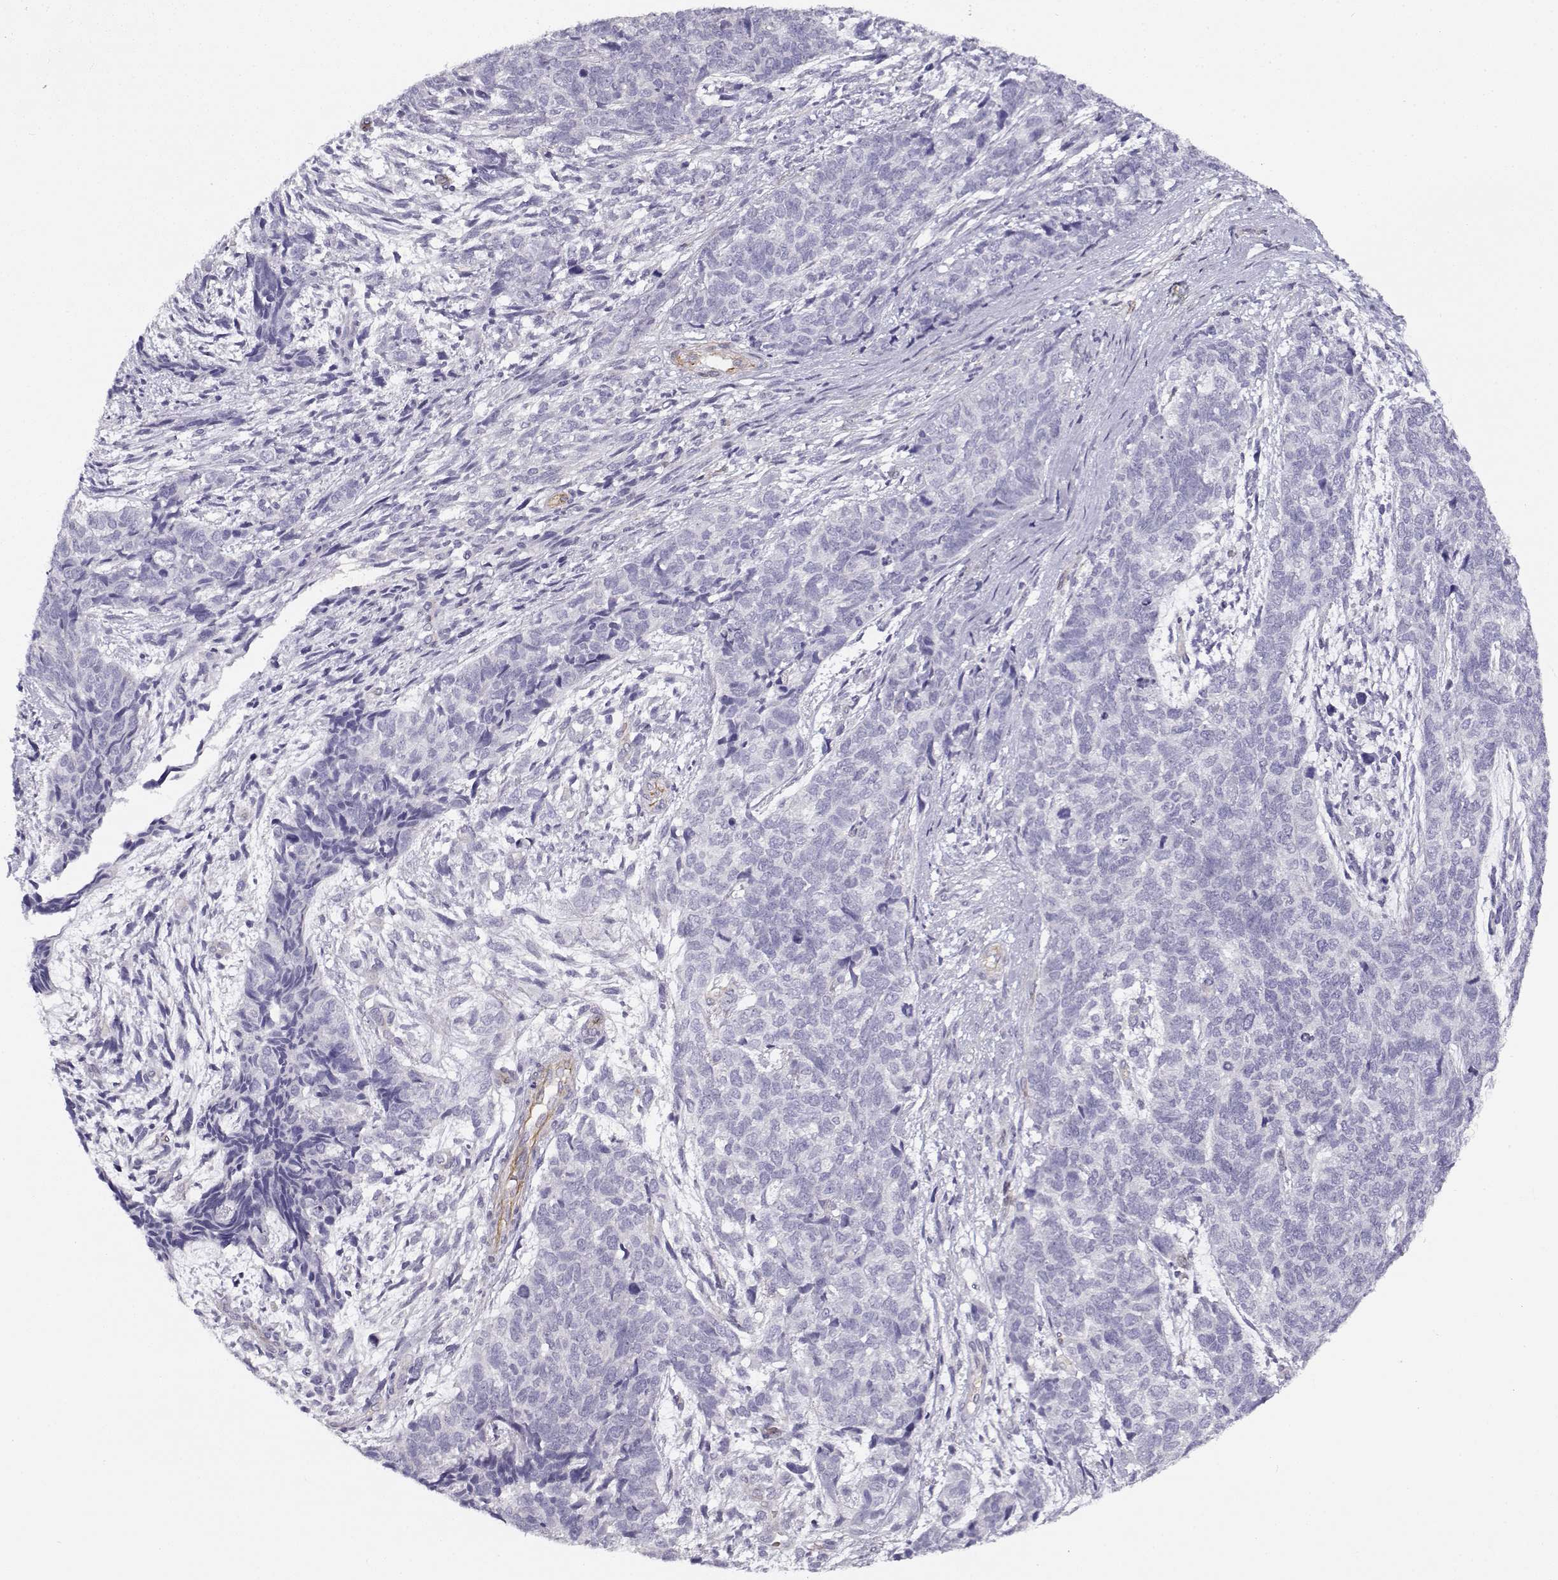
{"staining": {"intensity": "negative", "quantity": "none", "location": "none"}, "tissue": "cervical cancer", "cell_type": "Tumor cells", "image_type": "cancer", "snomed": [{"axis": "morphology", "description": "Squamous cell carcinoma, NOS"}, {"axis": "topography", "description": "Cervix"}], "caption": "This is an immunohistochemistry (IHC) histopathology image of human cervical cancer (squamous cell carcinoma). There is no expression in tumor cells.", "gene": "MYO1A", "patient": {"sex": "female", "age": 63}}